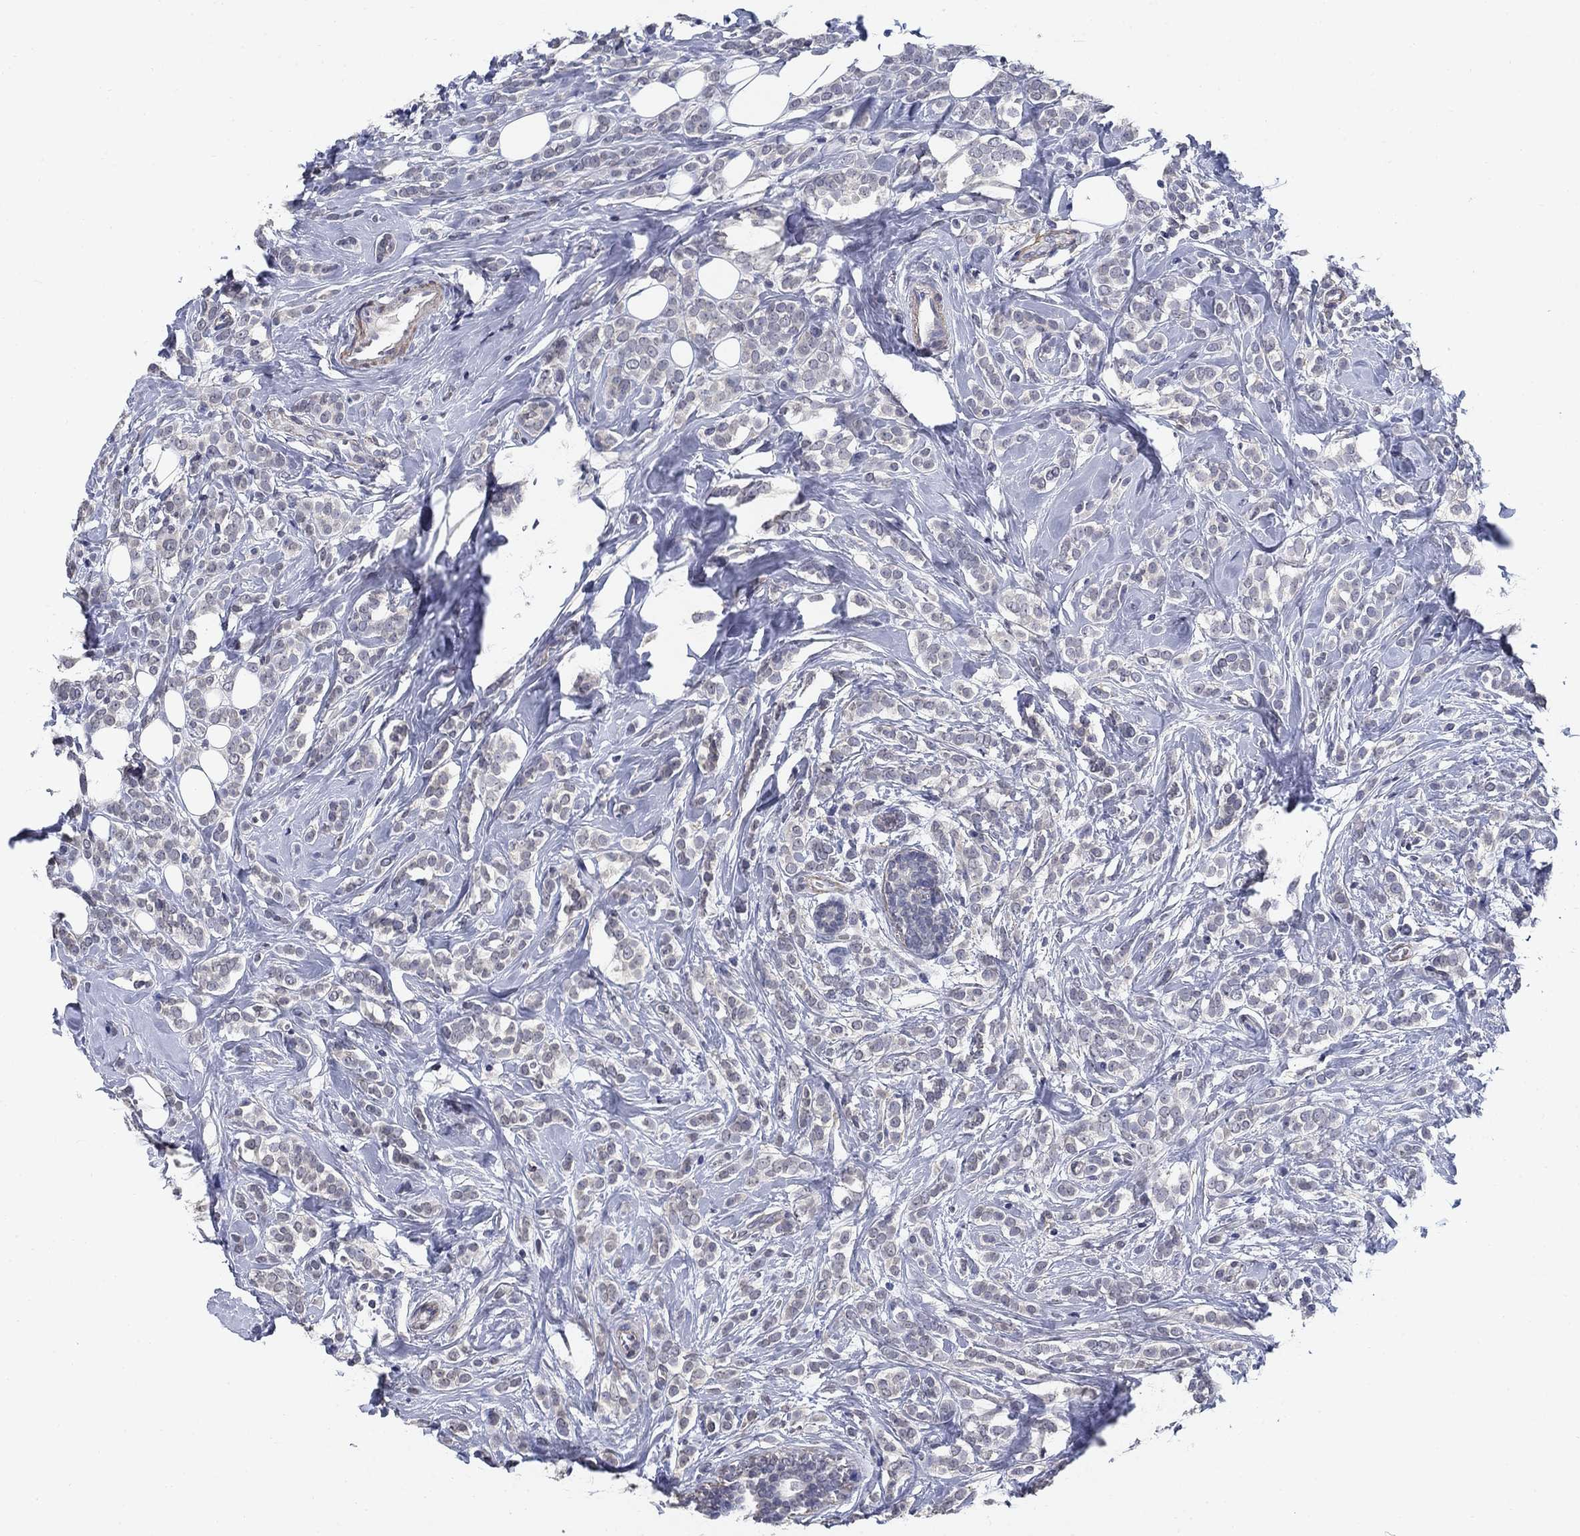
{"staining": {"intensity": "negative", "quantity": "none", "location": "none"}, "tissue": "breast cancer", "cell_type": "Tumor cells", "image_type": "cancer", "snomed": [{"axis": "morphology", "description": "Lobular carcinoma"}, {"axis": "topography", "description": "Breast"}], "caption": "Histopathology image shows no significant protein expression in tumor cells of breast cancer (lobular carcinoma).", "gene": "OTUB2", "patient": {"sex": "female", "age": 49}}